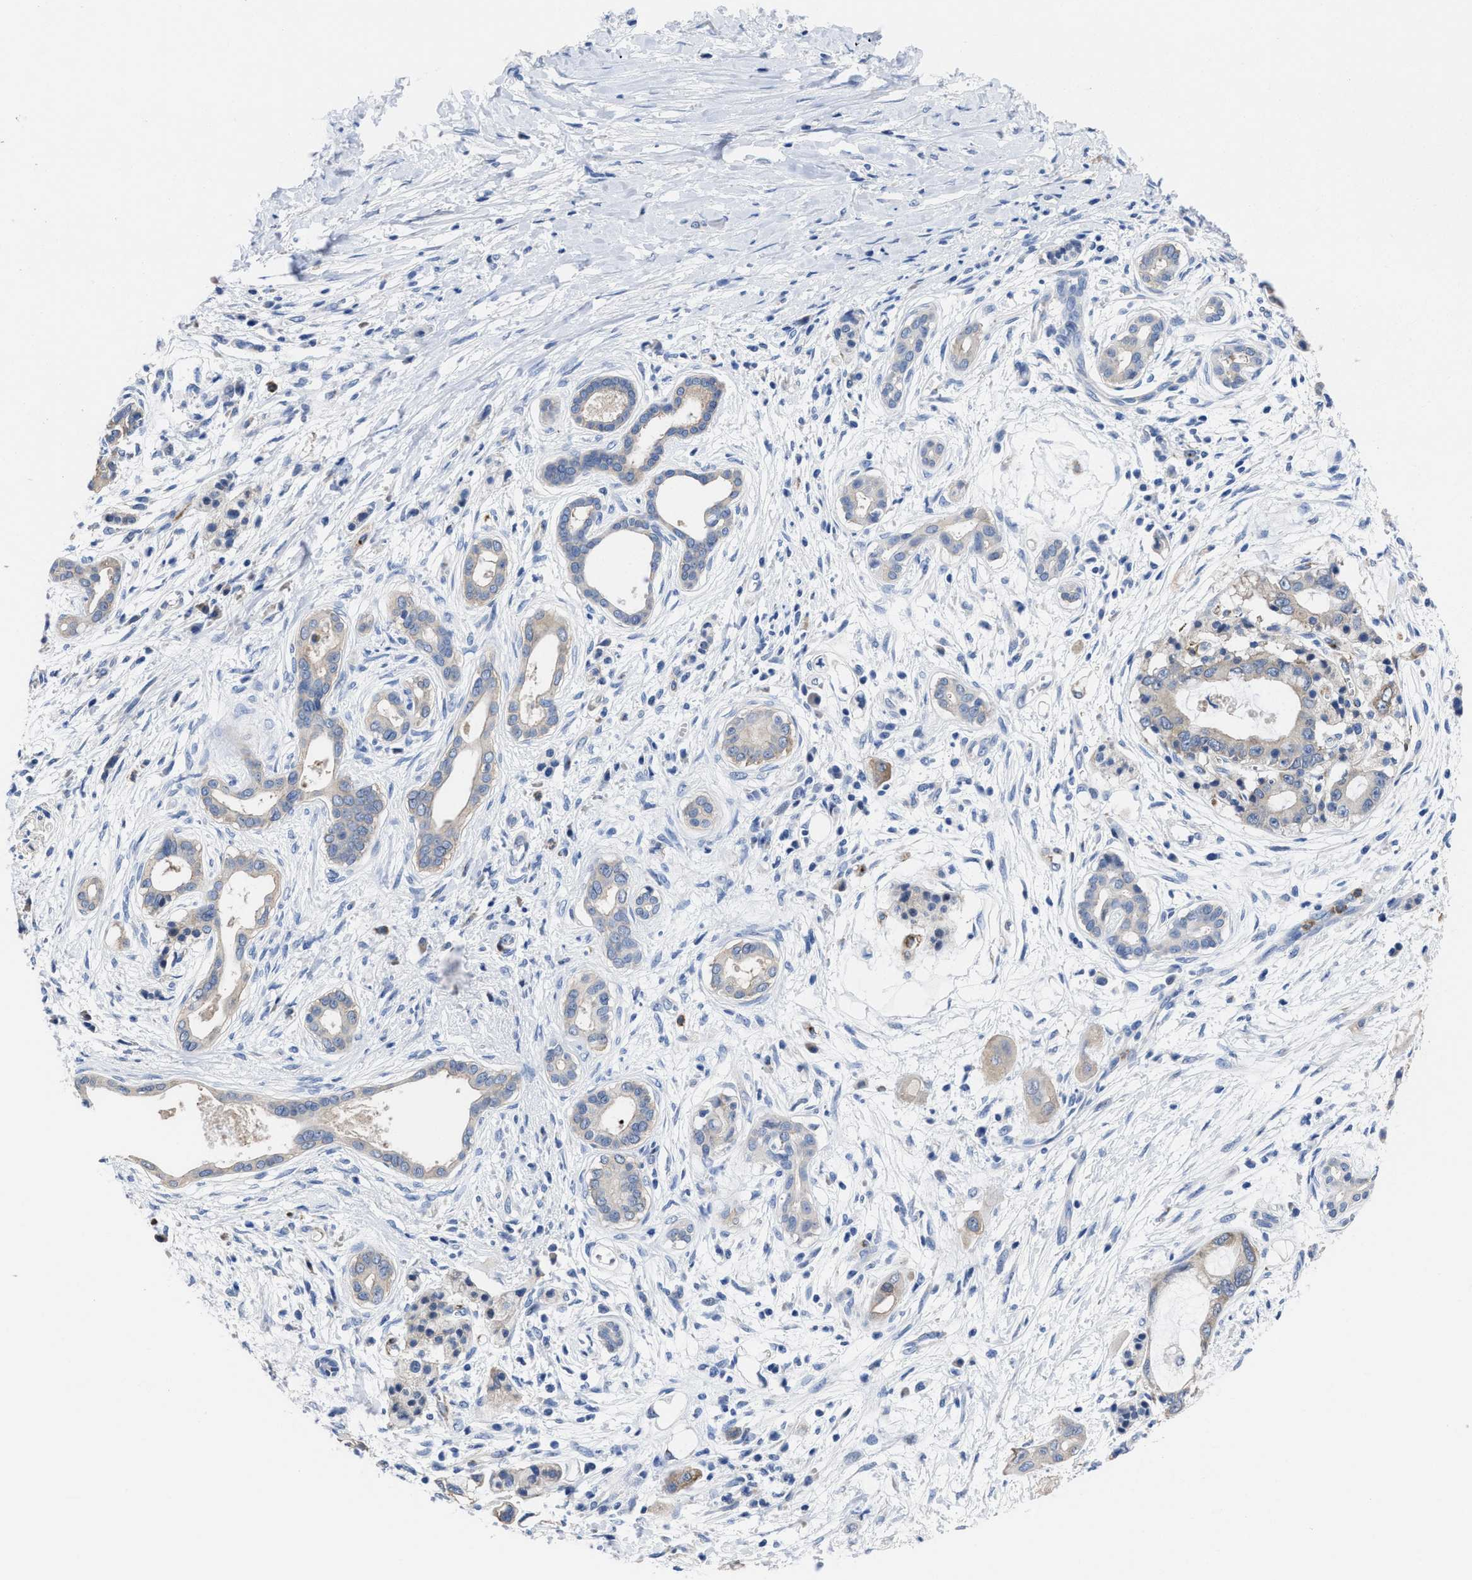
{"staining": {"intensity": "negative", "quantity": "none", "location": "none"}, "tissue": "pancreatic cancer", "cell_type": "Tumor cells", "image_type": "cancer", "snomed": [{"axis": "morphology", "description": "Adenocarcinoma, NOS"}, {"axis": "topography", "description": "Pancreas"}], "caption": "This photomicrograph is of adenocarcinoma (pancreatic) stained with immunohistochemistry to label a protein in brown with the nuclei are counter-stained blue. There is no staining in tumor cells.", "gene": "HOOK1", "patient": {"sex": "male", "age": 59}}